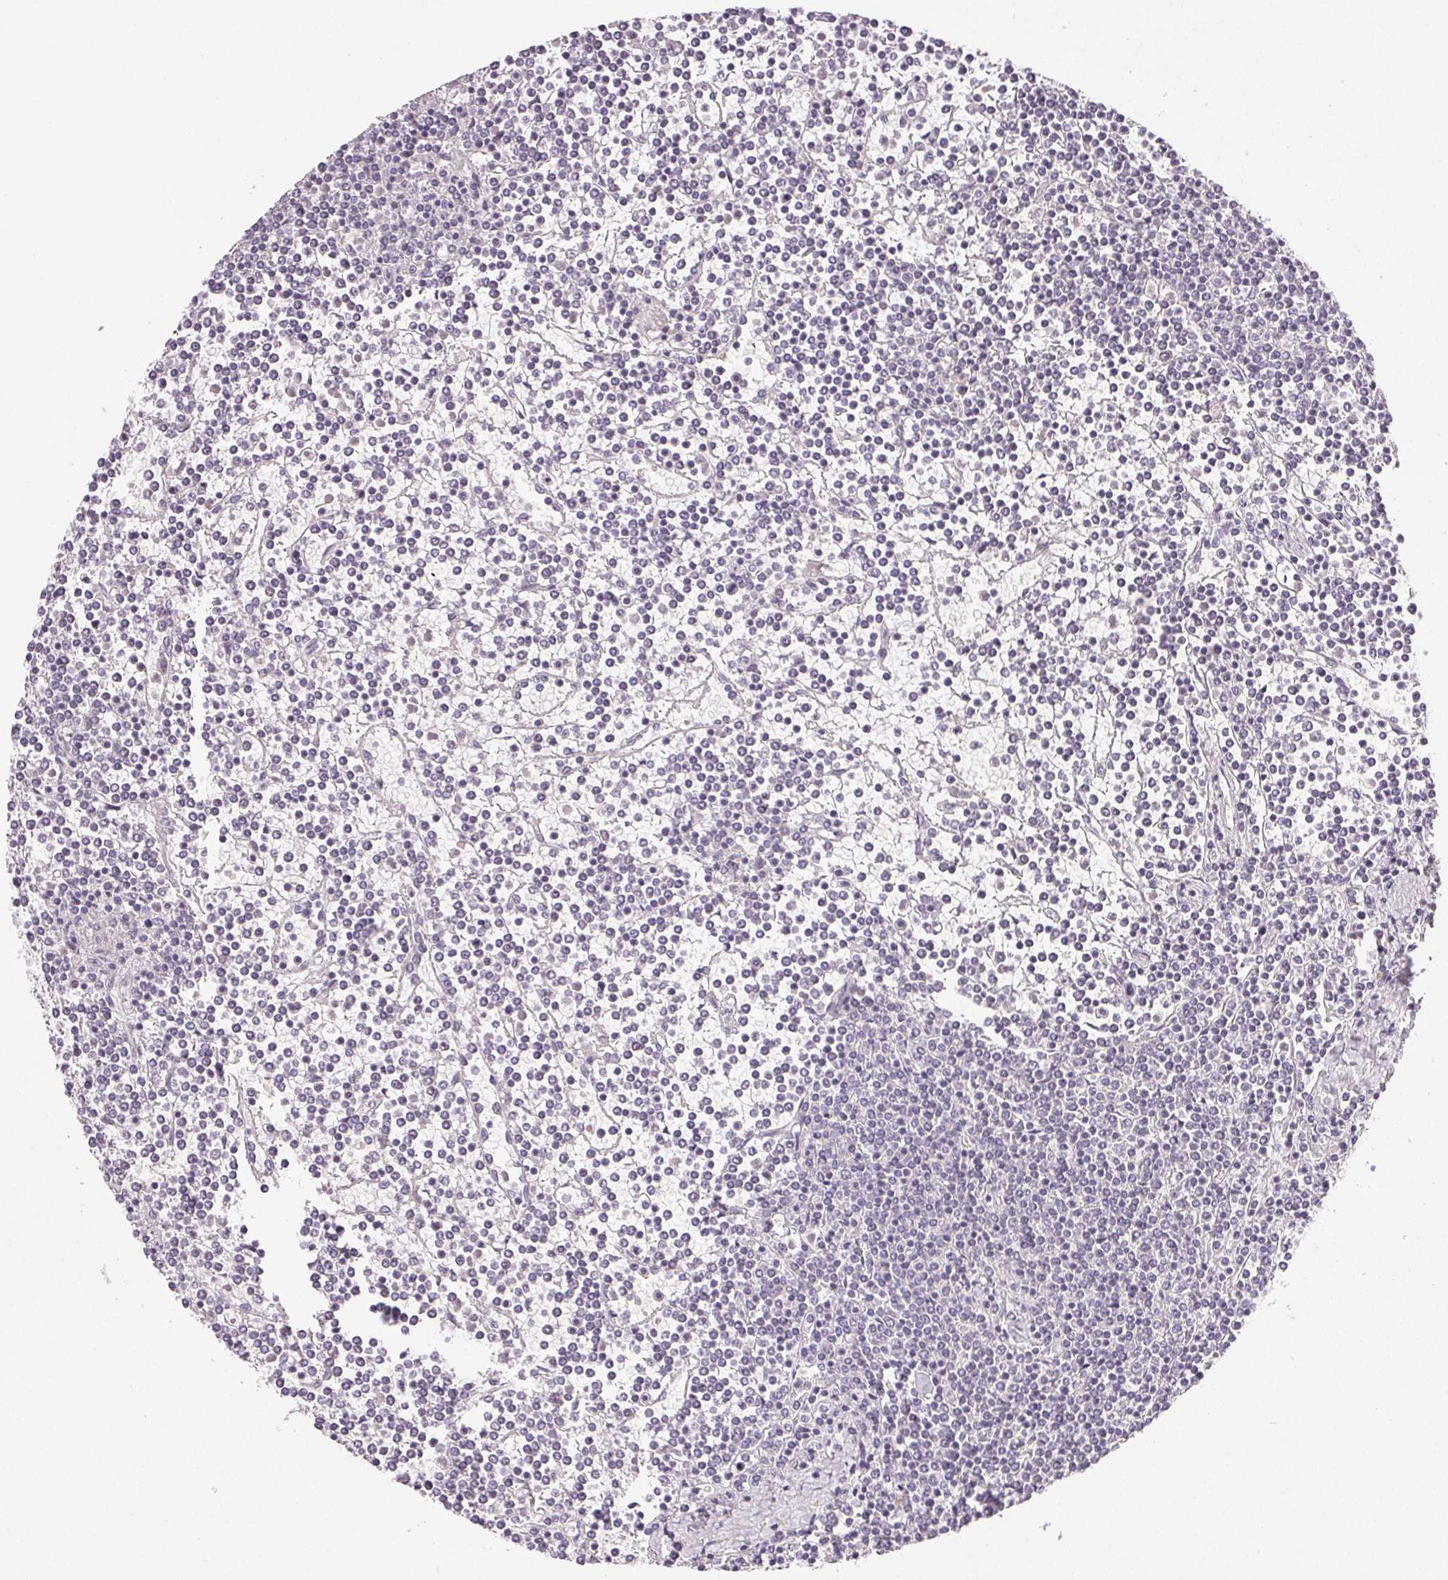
{"staining": {"intensity": "negative", "quantity": "none", "location": "none"}, "tissue": "lymphoma", "cell_type": "Tumor cells", "image_type": "cancer", "snomed": [{"axis": "morphology", "description": "Malignant lymphoma, non-Hodgkin's type, Low grade"}, {"axis": "topography", "description": "Spleen"}], "caption": "An IHC photomicrograph of low-grade malignant lymphoma, non-Hodgkin's type is shown. There is no staining in tumor cells of low-grade malignant lymphoma, non-Hodgkin's type.", "gene": "PLCB1", "patient": {"sex": "female", "age": 19}}